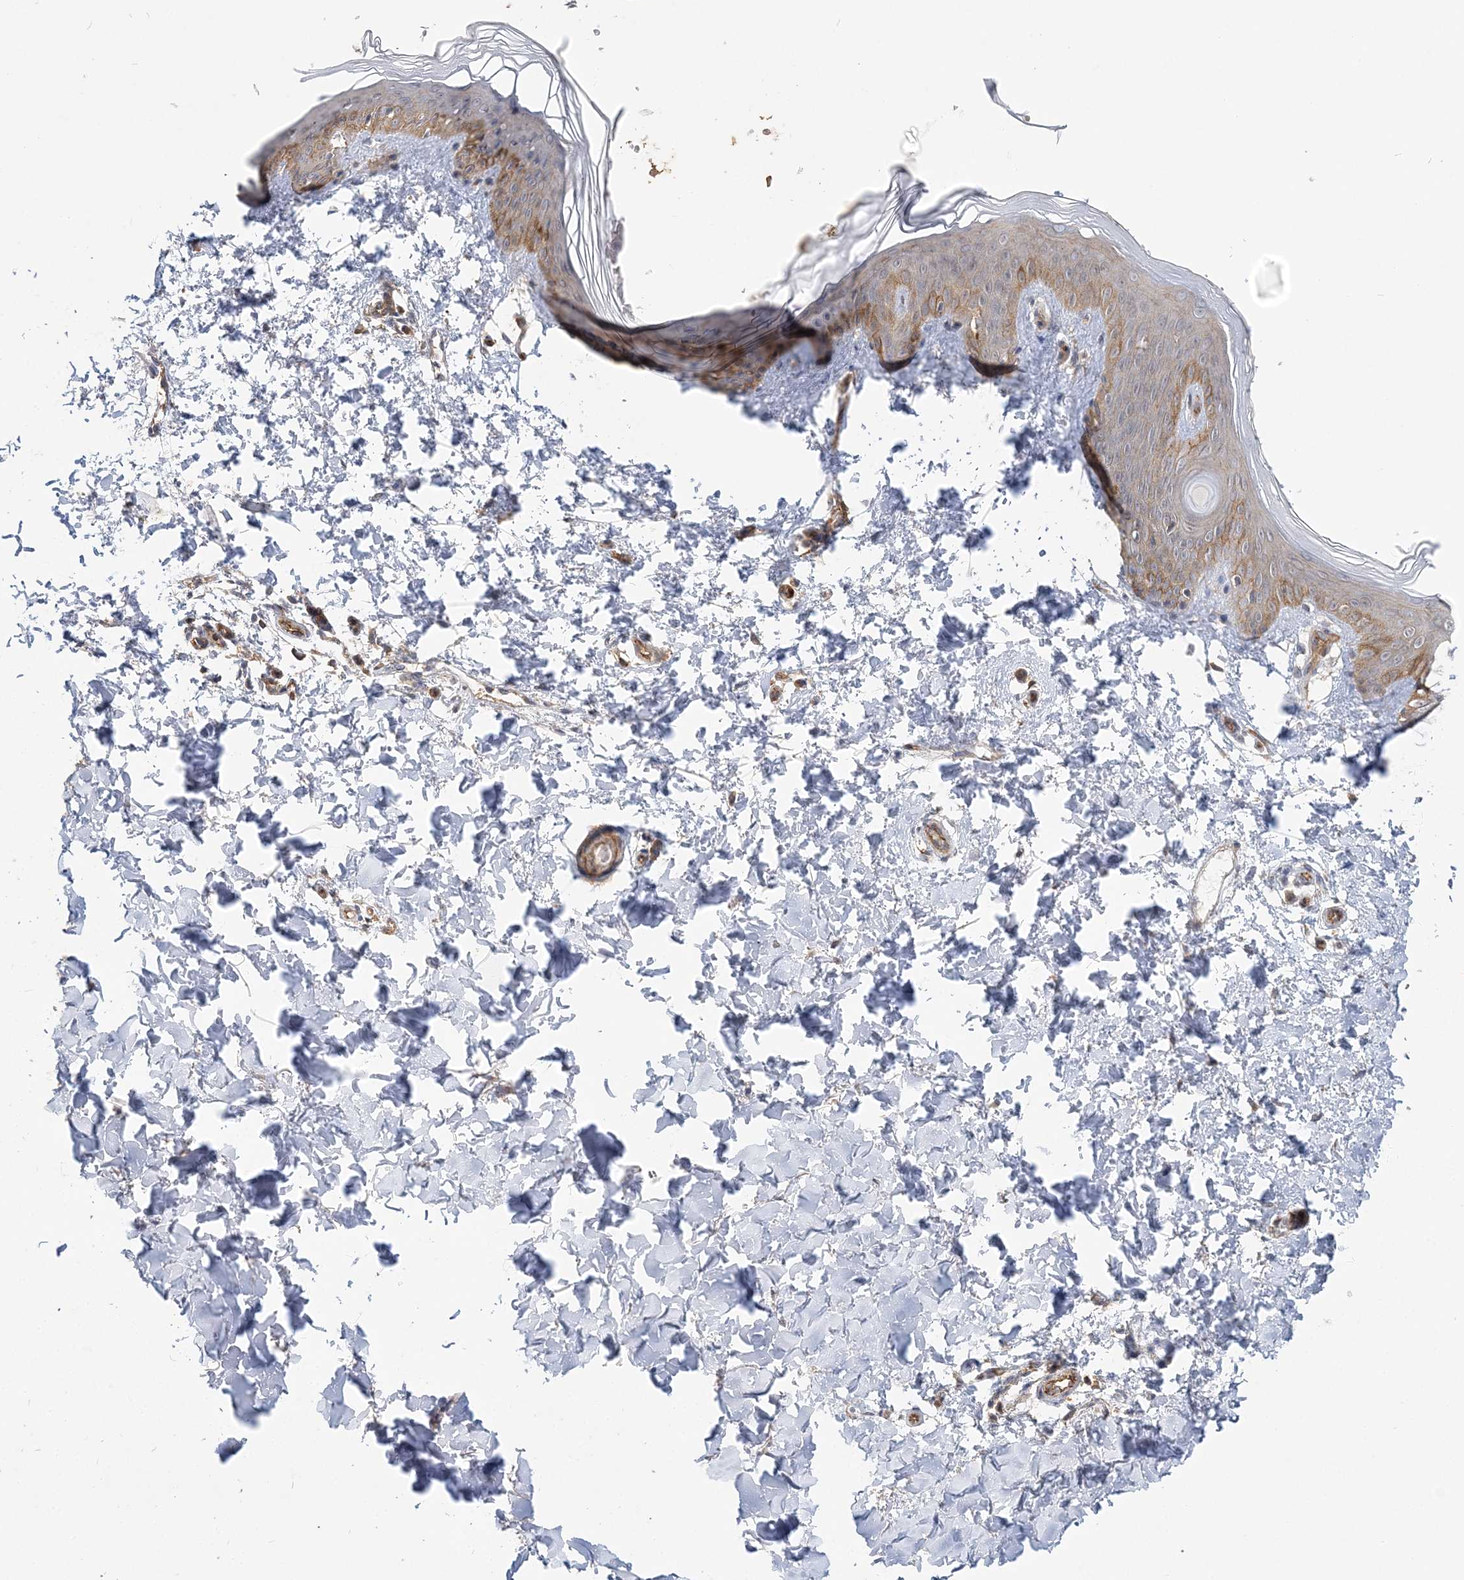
{"staining": {"intensity": "moderate", "quantity": ">75%", "location": "cytoplasmic/membranous"}, "tissue": "skin", "cell_type": "Fibroblasts", "image_type": "normal", "snomed": [{"axis": "morphology", "description": "Normal tissue, NOS"}, {"axis": "morphology", "description": "Neoplasm, benign, NOS"}, {"axis": "topography", "description": "Skin"}, {"axis": "topography", "description": "Soft tissue"}], "caption": "Moderate cytoplasmic/membranous positivity is identified in approximately >75% of fibroblasts in benign skin. The staining is performed using DAB (3,3'-diaminobenzidine) brown chromogen to label protein expression. The nuclei are counter-stained blue using hematoxylin.", "gene": "MAT2B", "patient": {"sex": "male", "age": 26}}